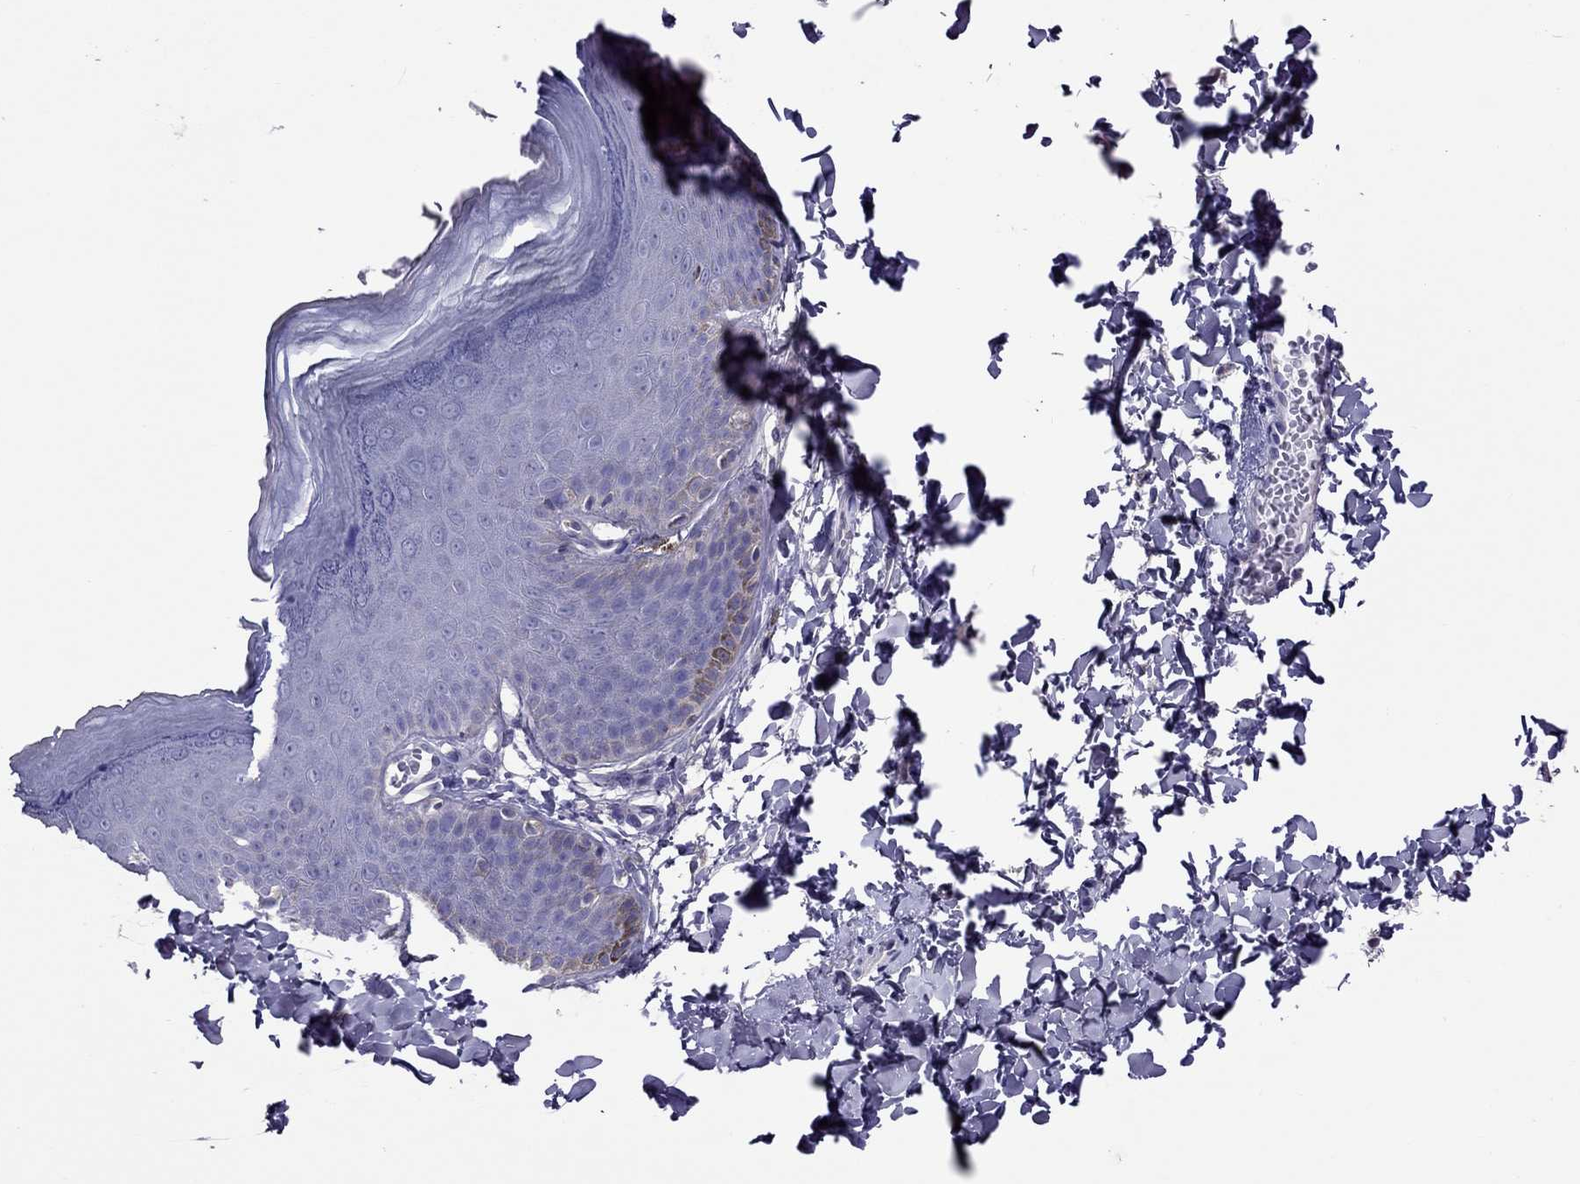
{"staining": {"intensity": "negative", "quantity": "none", "location": "none"}, "tissue": "skin", "cell_type": "Epidermal cells", "image_type": "normal", "snomed": [{"axis": "morphology", "description": "Normal tissue, NOS"}, {"axis": "topography", "description": "Anal"}], "caption": "DAB (3,3'-diaminobenzidine) immunohistochemical staining of unremarkable skin displays no significant expression in epidermal cells.", "gene": "TEX22", "patient": {"sex": "male", "age": 53}}